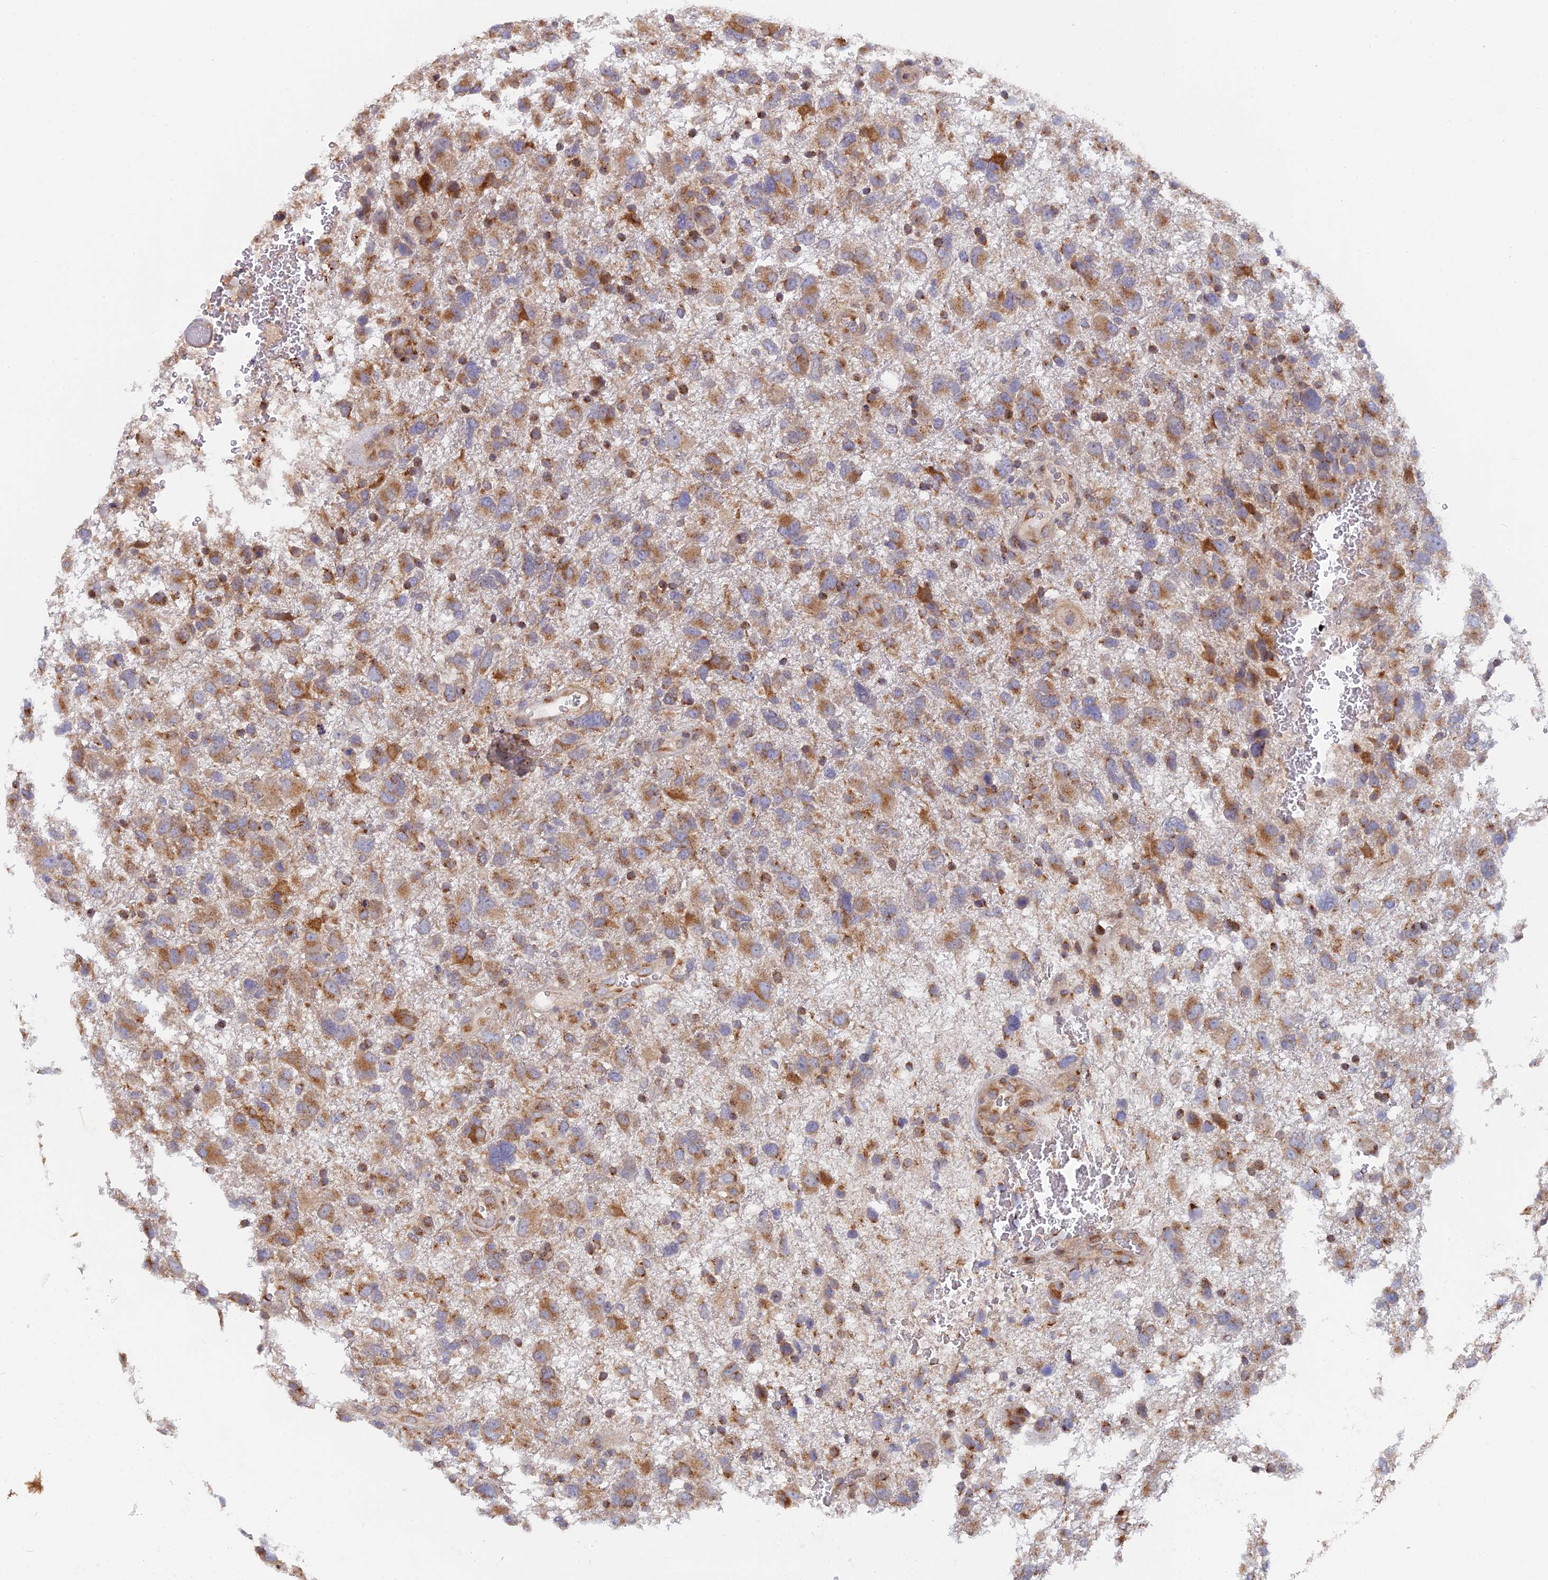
{"staining": {"intensity": "moderate", "quantity": ">75%", "location": "cytoplasmic/membranous"}, "tissue": "glioma", "cell_type": "Tumor cells", "image_type": "cancer", "snomed": [{"axis": "morphology", "description": "Glioma, malignant, High grade"}, {"axis": "topography", "description": "Brain"}], "caption": "High-power microscopy captured an immunohistochemistry photomicrograph of malignant high-grade glioma, revealing moderate cytoplasmic/membranous positivity in about >75% of tumor cells.", "gene": "SNX17", "patient": {"sex": "male", "age": 61}}